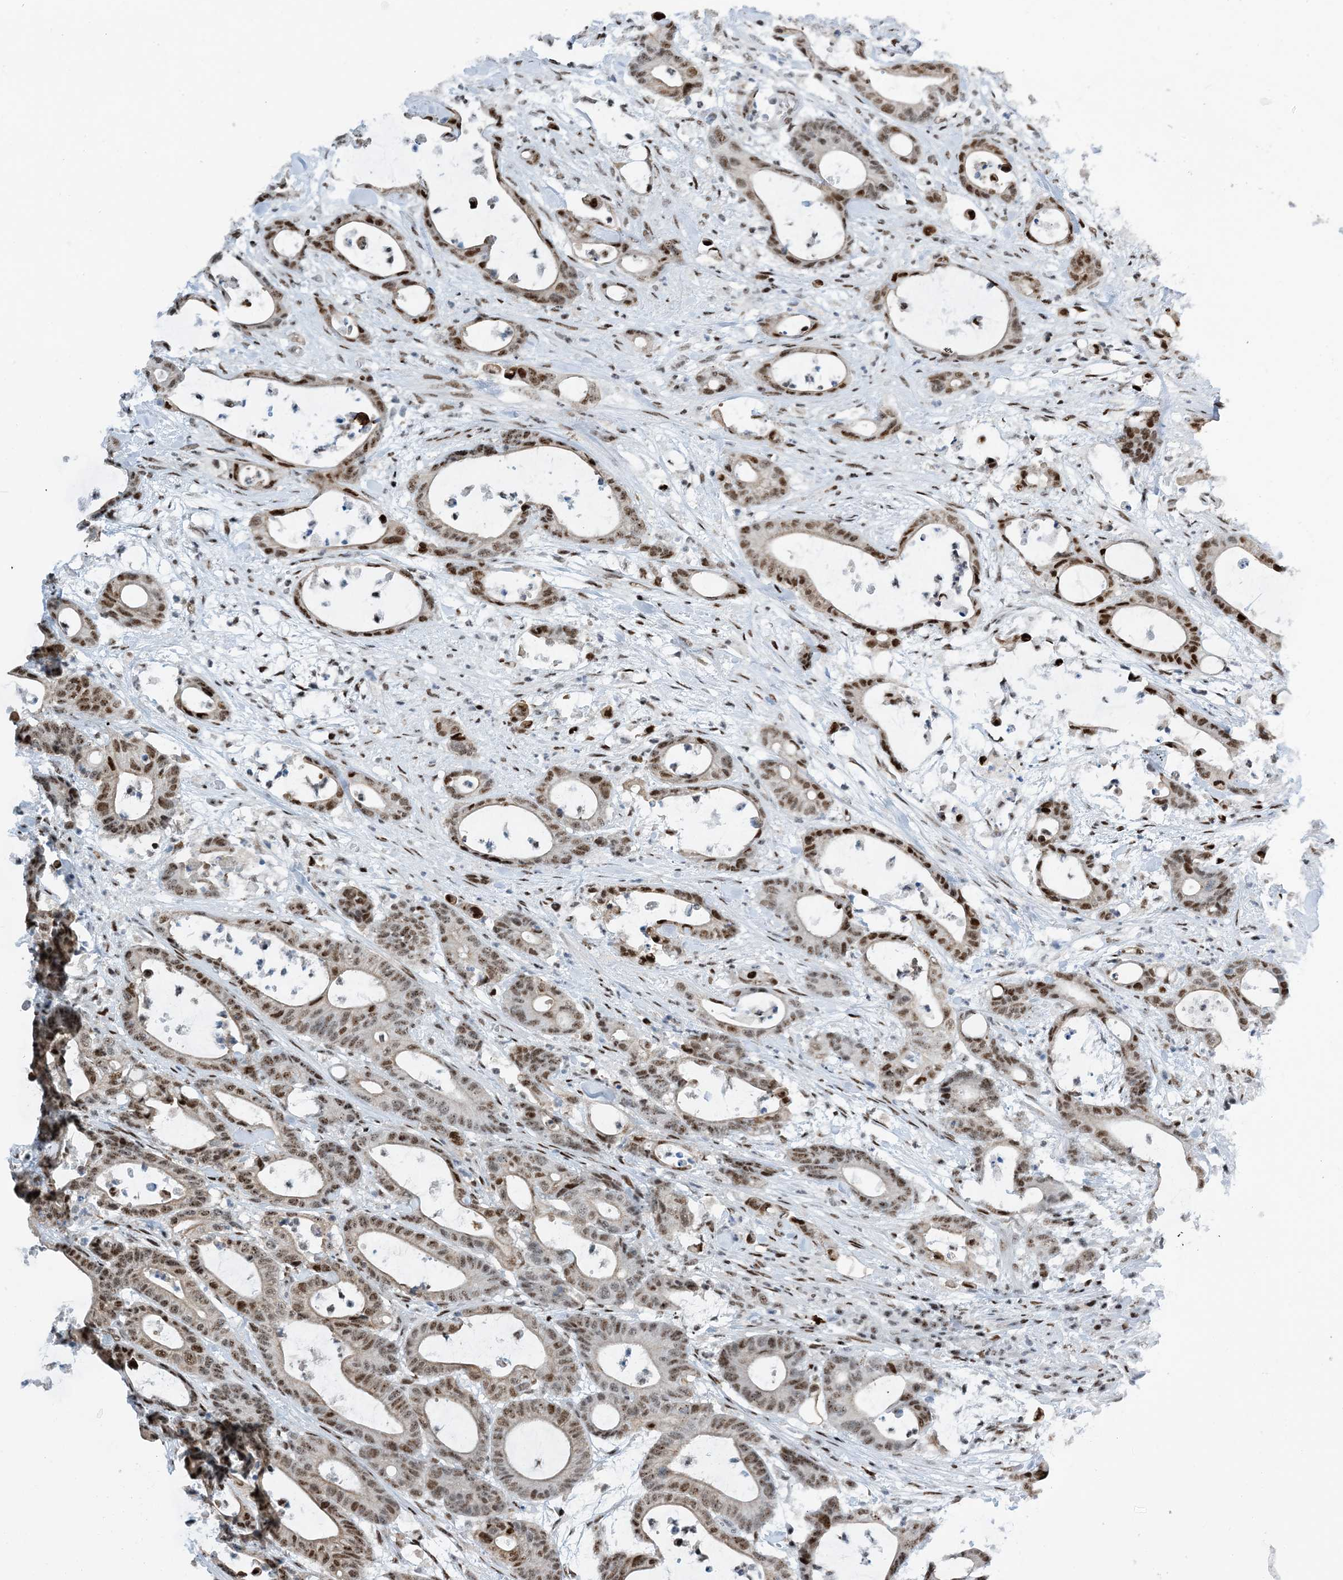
{"staining": {"intensity": "moderate", "quantity": ">75%", "location": "nuclear"}, "tissue": "colorectal cancer", "cell_type": "Tumor cells", "image_type": "cancer", "snomed": [{"axis": "morphology", "description": "Adenocarcinoma, NOS"}, {"axis": "topography", "description": "Colon"}], "caption": "Adenocarcinoma (colorectal) stained with a brown dye shows moderate nuclear positive positivity in approximately >75% of tumor cells.", "gene": "HEMK1", "patient": {"sex": "female", "age": 84}}